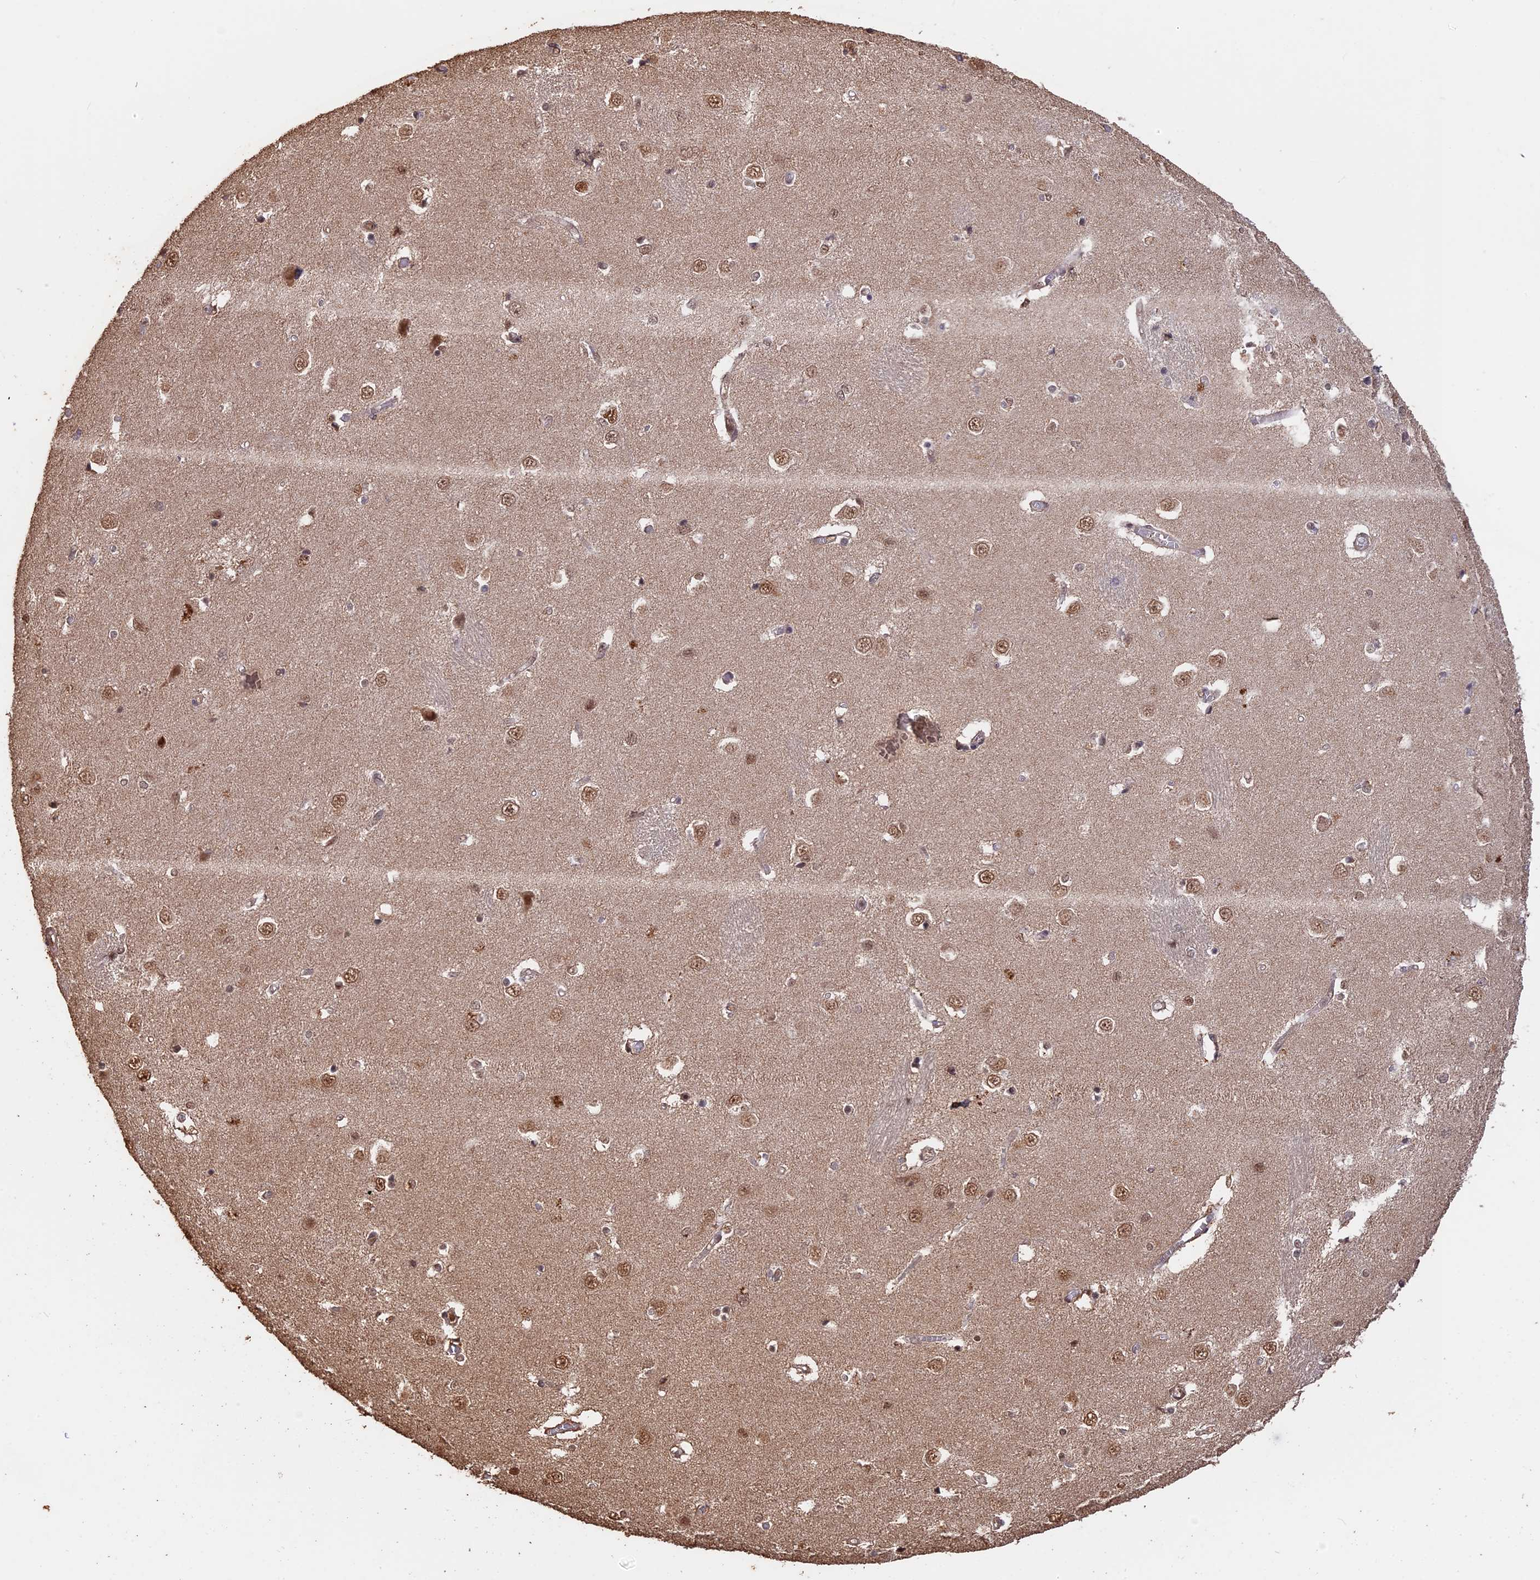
{"staining": {"intensity": "moderate", "quantity": "<25%", "location": "nuclear"}, "tissue": "caudate", "cell_type": "Glial cells", "image_type": "normal", "snomed": [{"axis": "morphology", "description": "Normal tissue, NOS"}, {"axis": "topography", "description": "Lateral ventricle wall"}], "caption": "DAB (3,3'-diaminobenzidine) immunohistochemical staining of normal caudate displays moderate nuclear protein expression in about <25% of glial cells.", "gene": "PSMC6", "patient": {"sex": "male", "age": 37}}